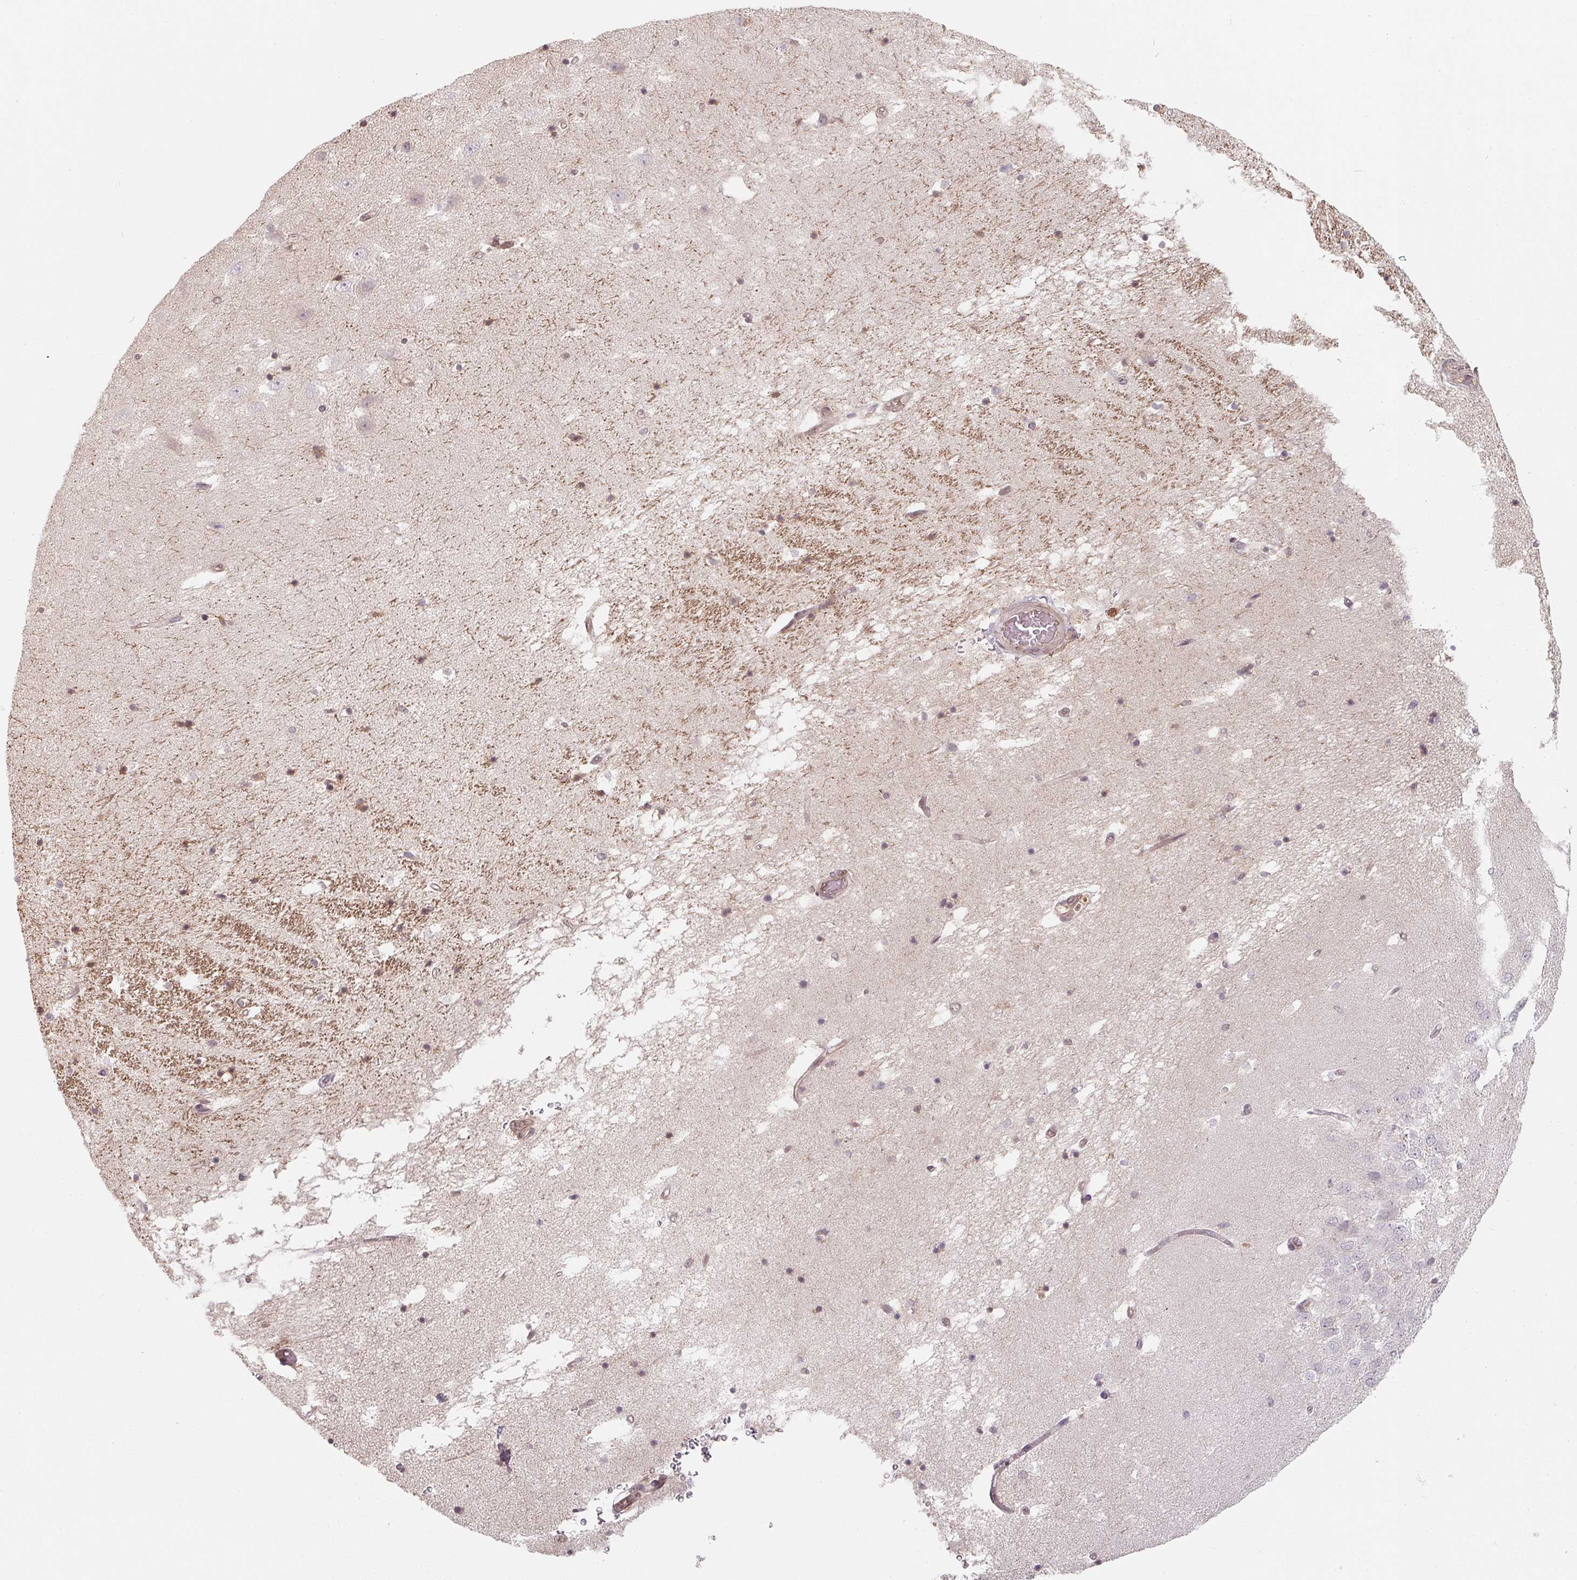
{"staining": {"intensity": "negative", "quantity": "none", "location": "none"}, "tissue": "hippocampus", "cell_type": "Glial cells", "image_type": "normal", "snomed": [{"axis": "morphology", "description": "Normal tissue, NOS"}, {"axis": "topography", "description": "Hippocampus"}], "caption": "DAB immunohistochemical staining of normal hippocampus exhibits no significant positivity in glial cells. (DAB IHC, high magnification).", "gene": "ANKRD13A", "patient": {"sex": "male", "age": 58}}